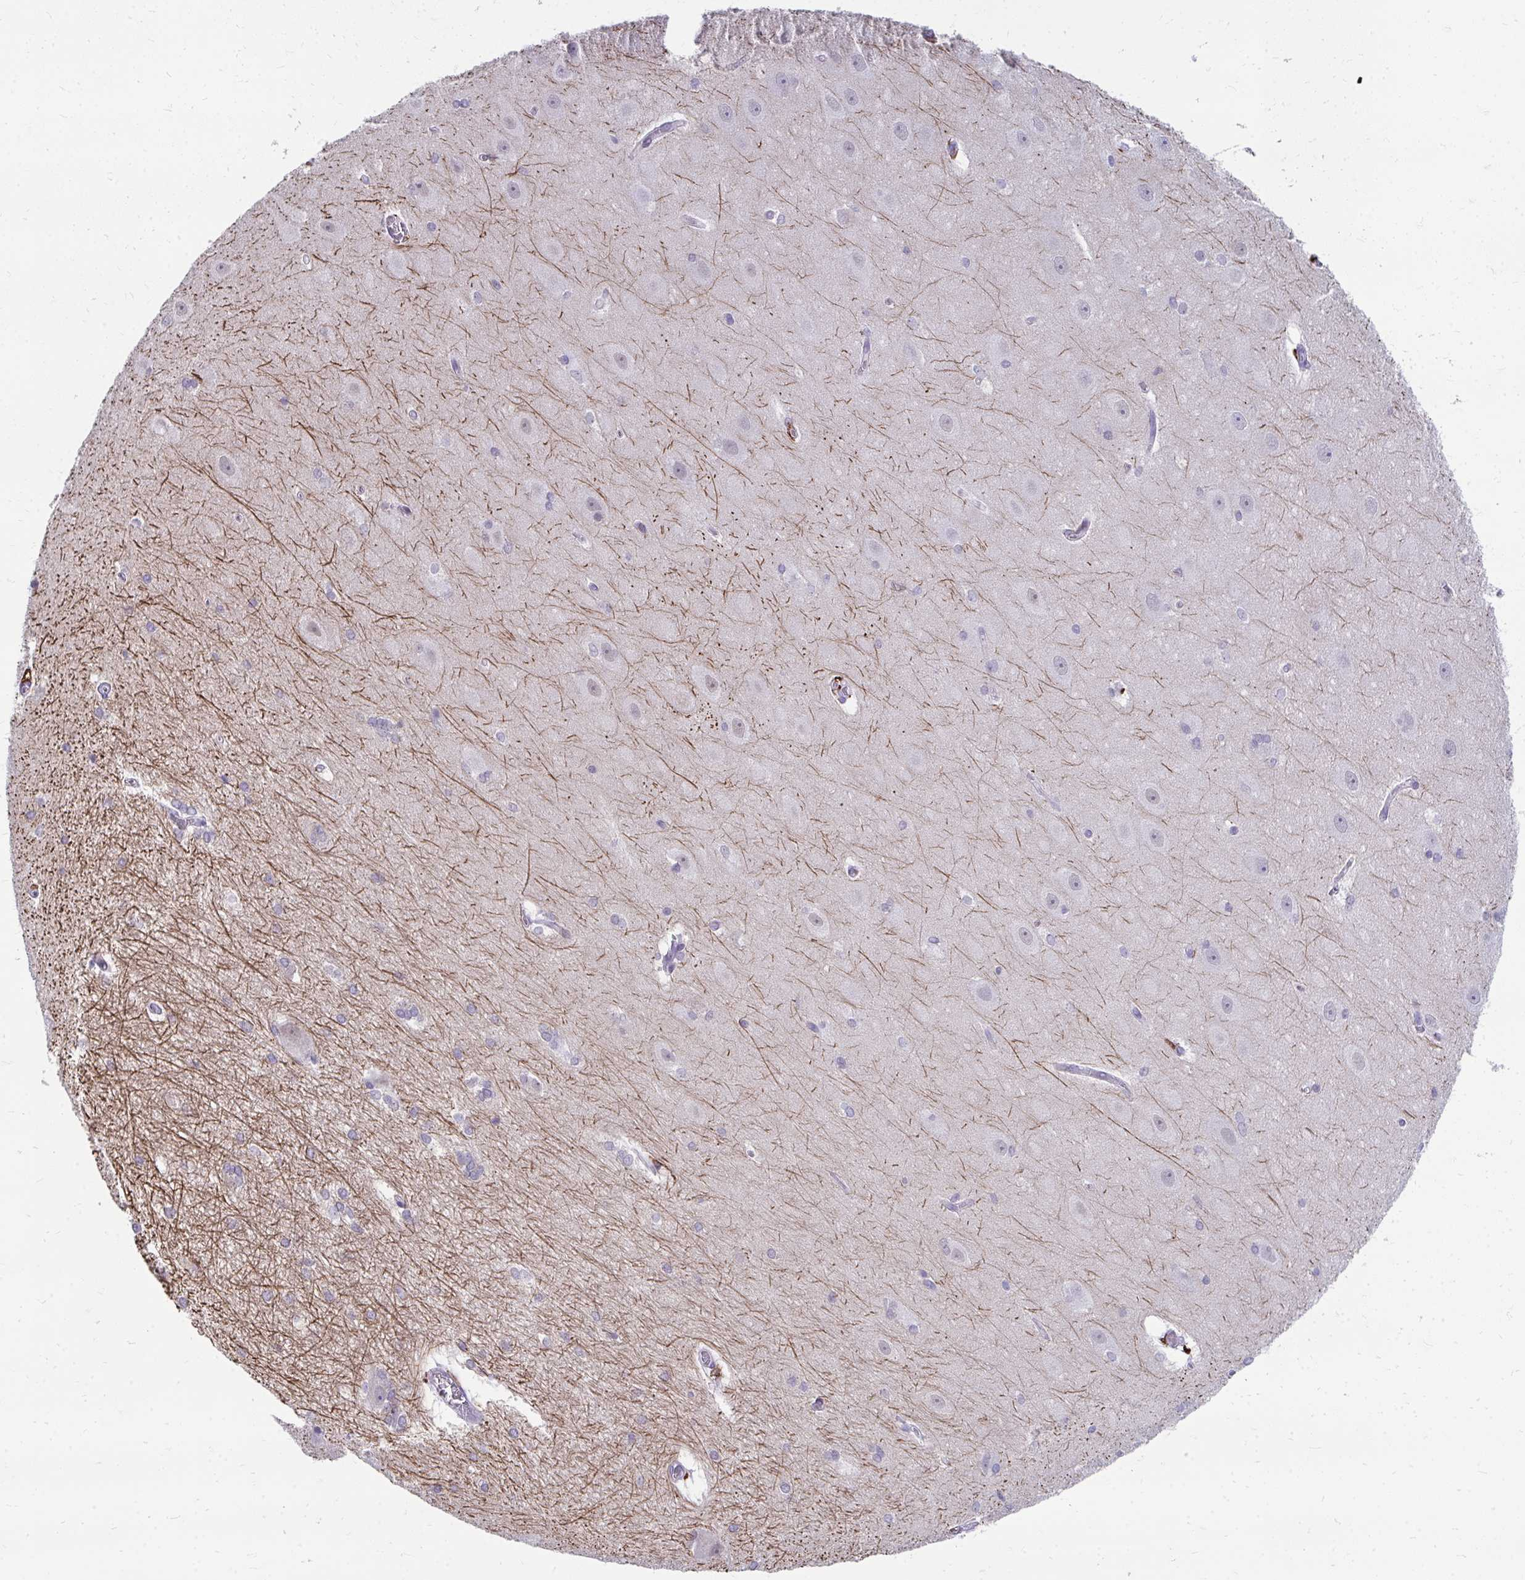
{"staining": {"intensity": "negative", "quantity": "none", "location": "none"}, "tissue": "hippocampus", "cell_type": "Glial cells", "image_type": "normal", "snomed": [{"axis": "morphology", "description": "Normal tissue, NOS"}, {"axis": "topography", "description": "Cerebral cortex"}, {"axis": "topography", "description": "Hippocampus"}], "caption": "Immunohistochemical staining of normal hippocampus exhibits no significant staining in glial cells. The staining was performed using DAB to visualize the protein expression in brown, while the nuclei were stained in blue with hematoxylin (Magnification: 20x).", "gene": "CD163", "patient": {"sex": "female", "age": 19}}